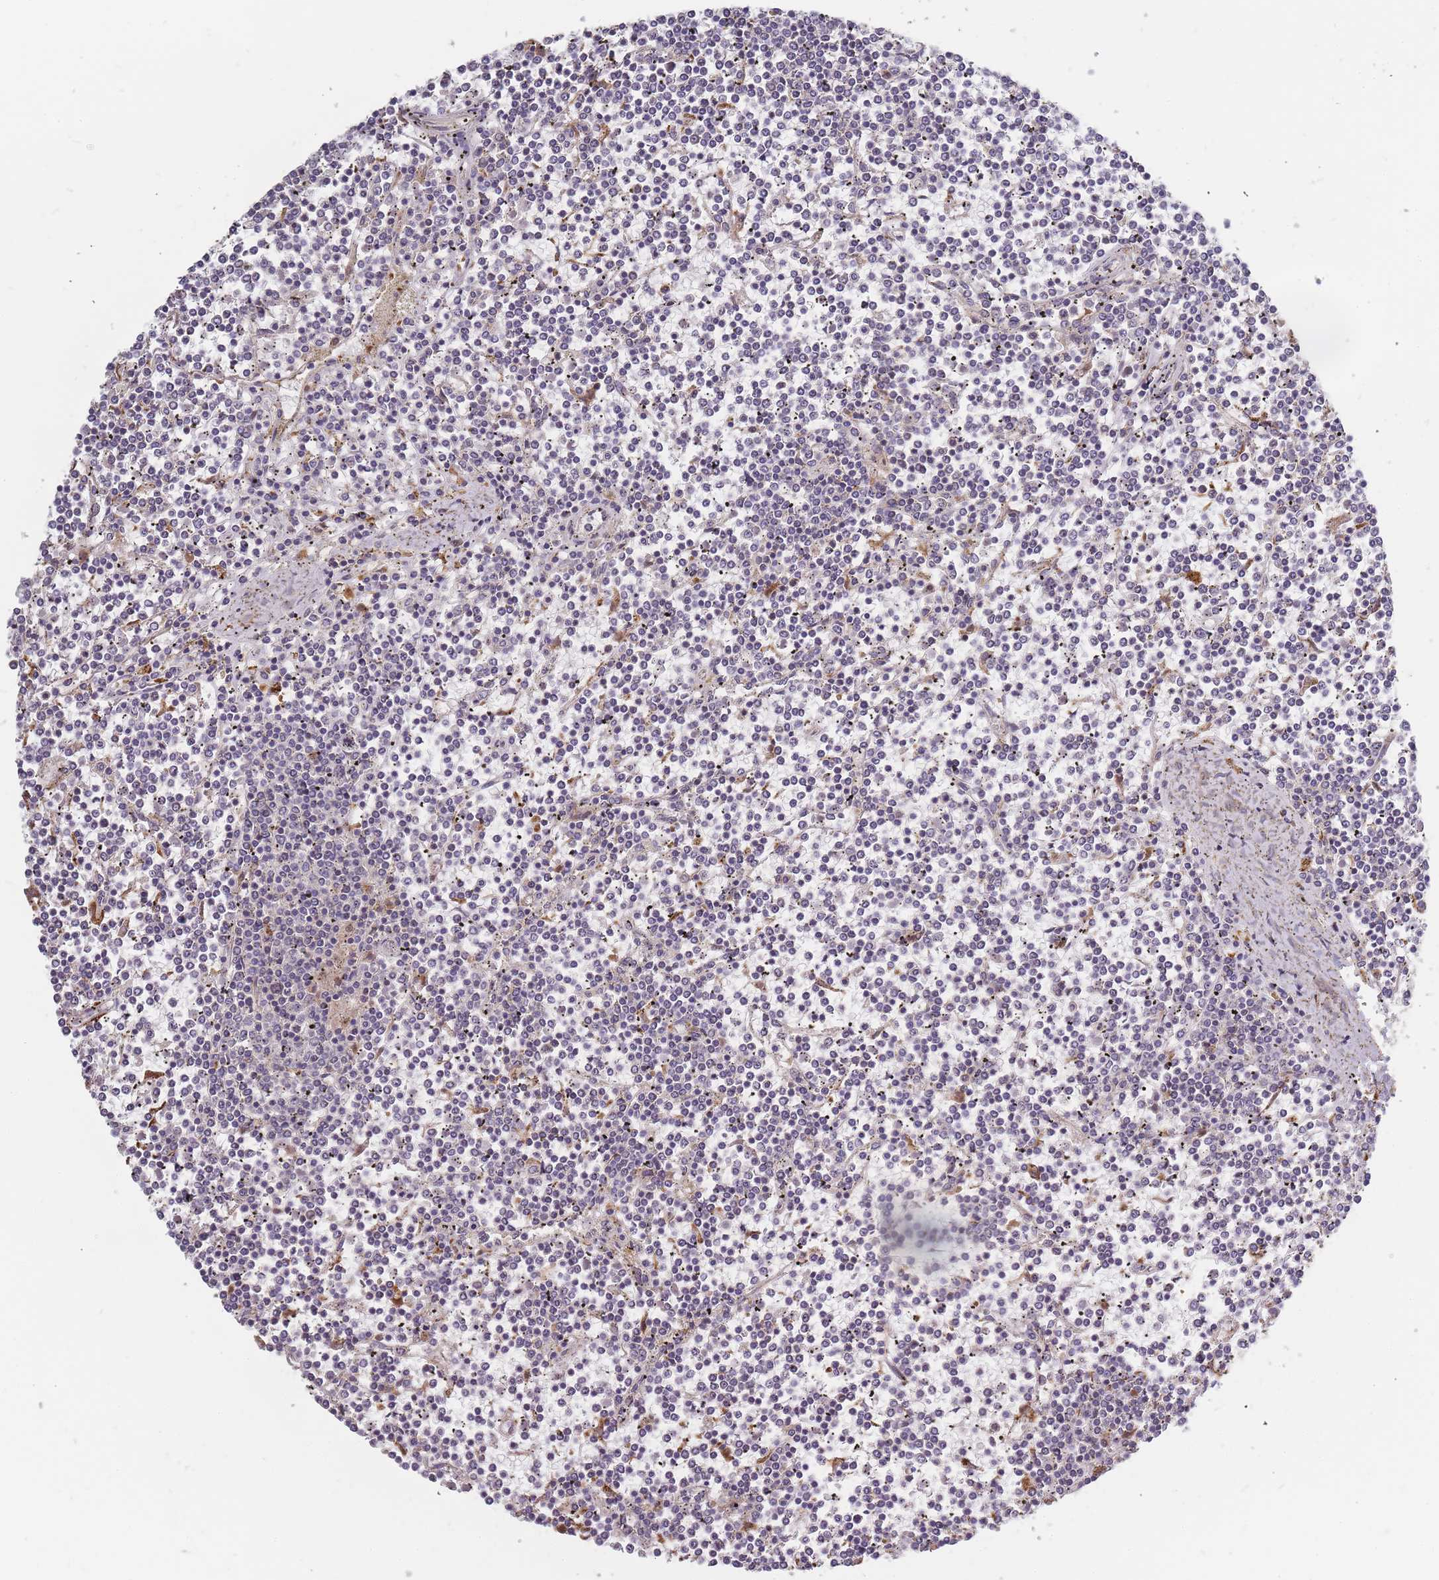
{"staining": {"intensity": "negative", "quantity": "none", "location": "none"}, "tissue": "lymphoma", "cell_type": "Tumor cells", "image_type": "cancer", "snomed": [{"axis": "morphology", "description": "Malignant lymphoma, non-Hodgkin's type, Low grade"}, {"axis": "topography", "description": "Spleen"}], "caption": "IHC of lymphoma exhibits no expression in tumor cells.", "gene": "ATG5", "patient": {"sex": "female", "age": 19}}